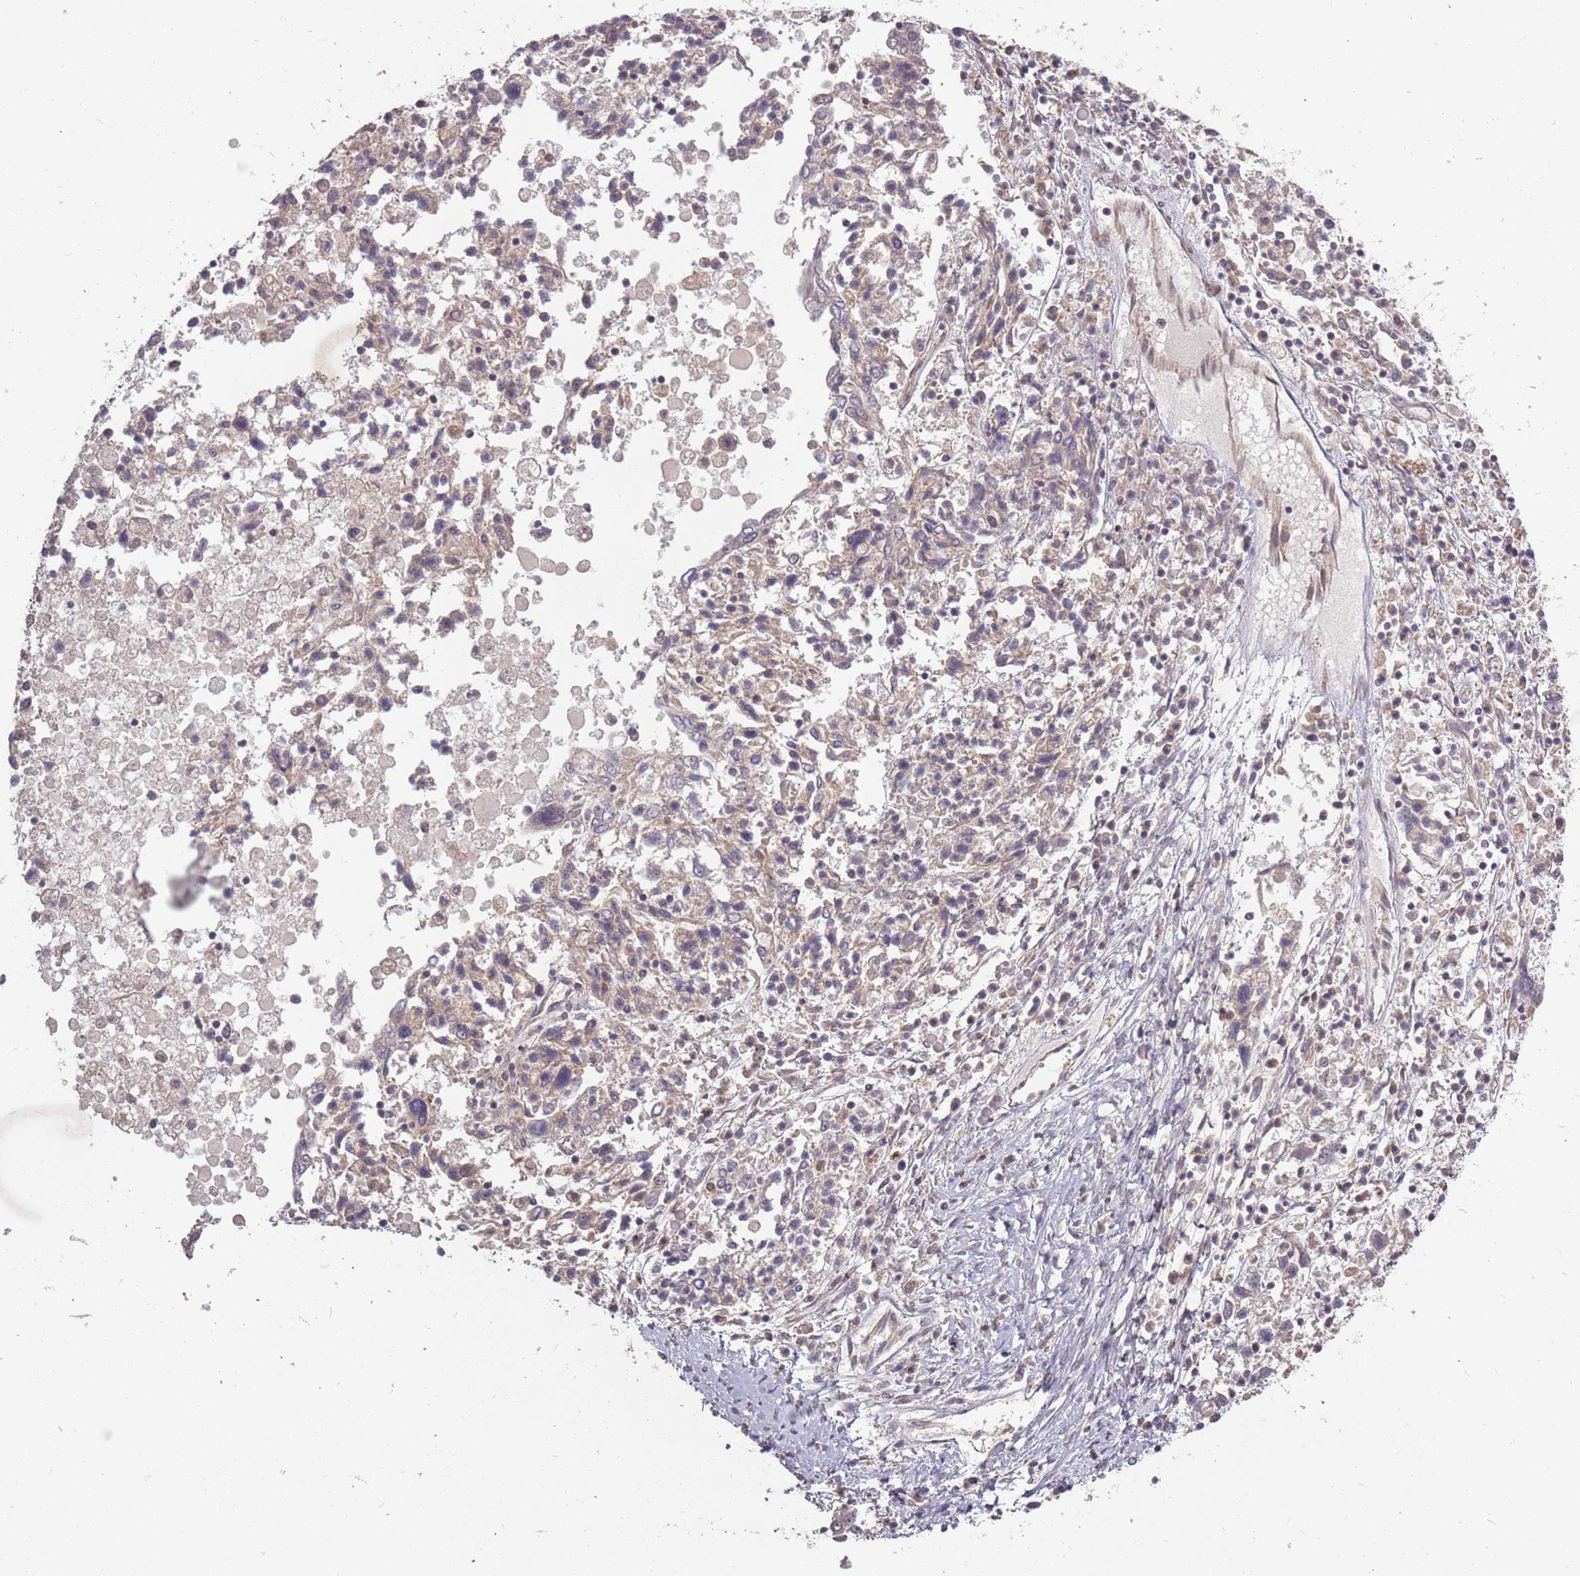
{"staining": {"intensity": "negative", "quantity": "none", "location": "none"}, "tissue": "ovarian cancer", "cell_type": "Tumor cells", "image_type": "cancer", "snomed": [{"axis": "morphology", "description": "Carcinoma, endometroid"}, {"axis": "topography", "description": "Ovary"}], "caption": "A high-resolution image shows IHC staining of endometroid carcinoma (ovarian), which reveals no significant positivity in tumor cells.", "gene": "PLD6", "patient": {"sex": "female", "age": 62}}